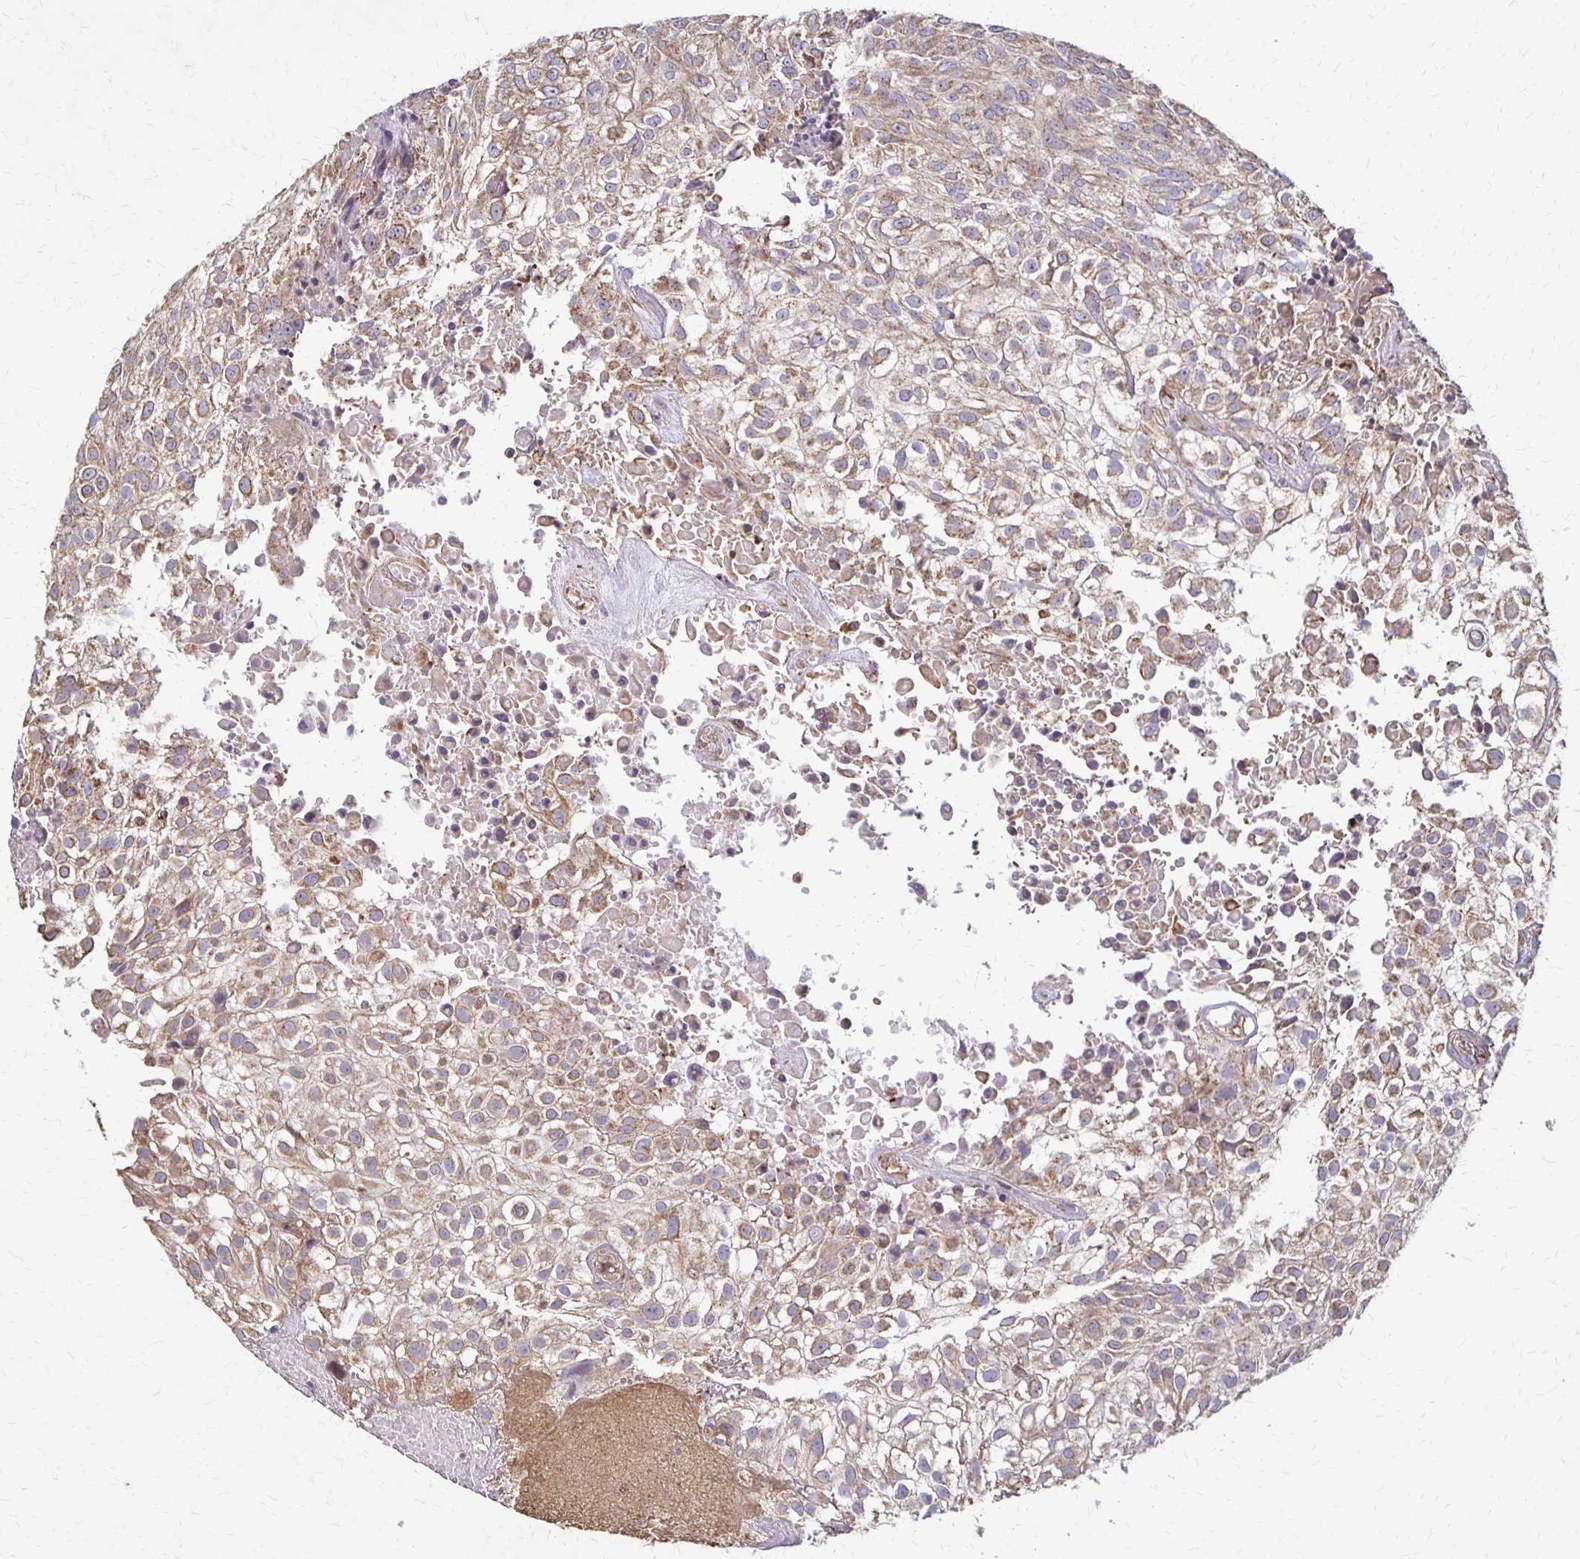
{"staining": {"intensity": "weak", "quantity": ">75%", "location": "cytoplasmic/membranous"}, "tissue": "urothelial cancer", "cell_type": "Tumor cells", "image_type": "cancer", "snomed": [{"axis": "morphology", "description": "Urothelial carcinoma, High grade"}, {"axis": "topography", "description": "Urinary bladder"}], "caption": "The photomicrograph reveals a brown stain indicating the presence of a protein in the cytoplasmic/membranous of tumor cells in urothelial carcinoma (high-grade). (DAB IHC with brightfield microscopy, high magnification).", "gene": "EIF4EBP2", "patient": {"sex": "male", "age": 56}}